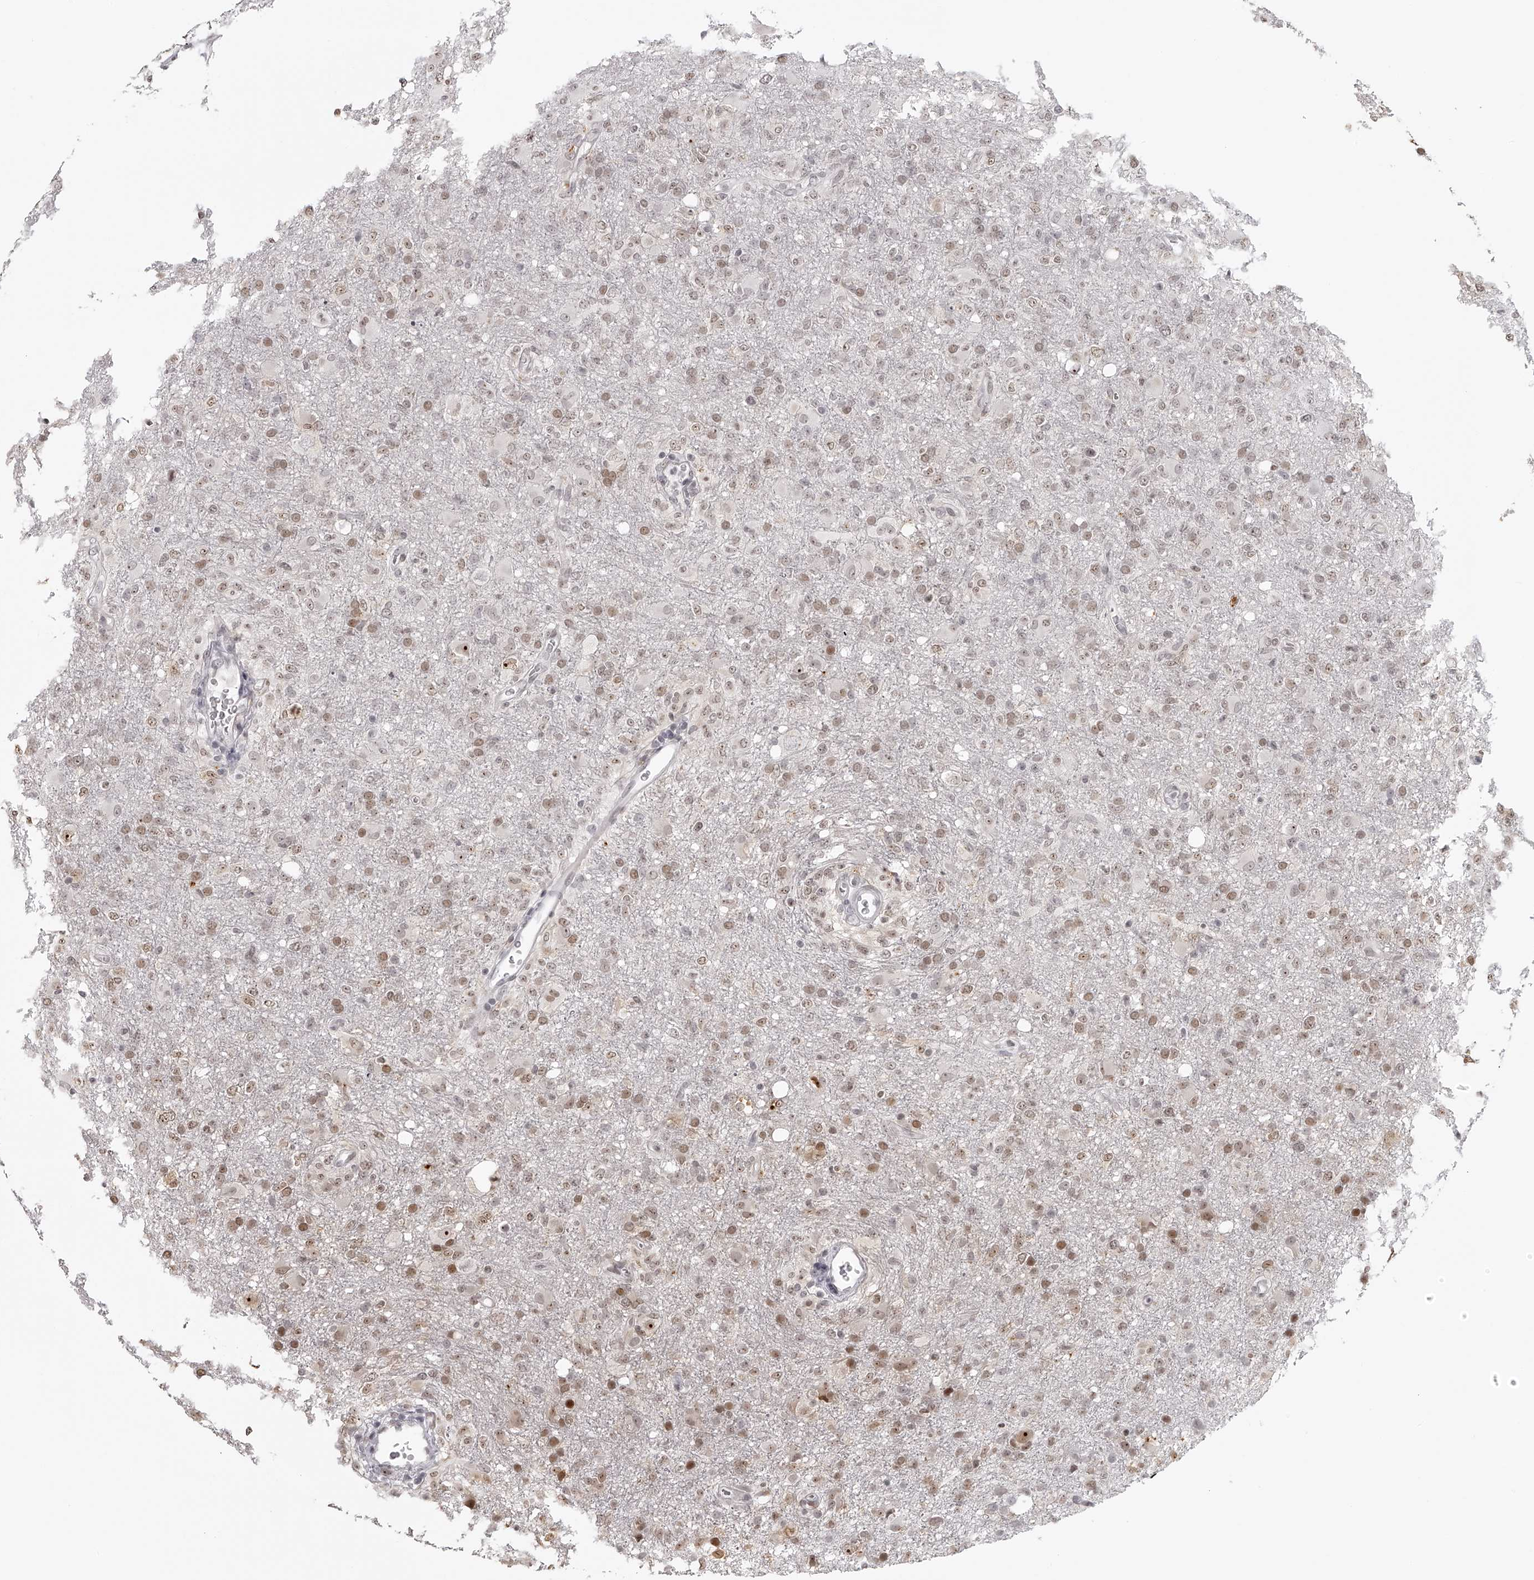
{"staining": {"intensity": "weak", "quantity": "25%-75%", "location": "nuclear"}, "tissue": "glioma", "cell_type": "Tumor cells", "image_type": "cancer", "snomed": [{"axis": "morphology", "description": "Glioma, malignant, High grade"}, {"axis": "topography", "description": "Brain"}], "caption": "Approximately 25%-75% of tumor cells in malignant glioma (high-grade) show weak nuclear protein positivity as visualized by brown immunohistochemical staining.", "gene": "RNF220", "patient": {"sex": "female", "age": 57}}